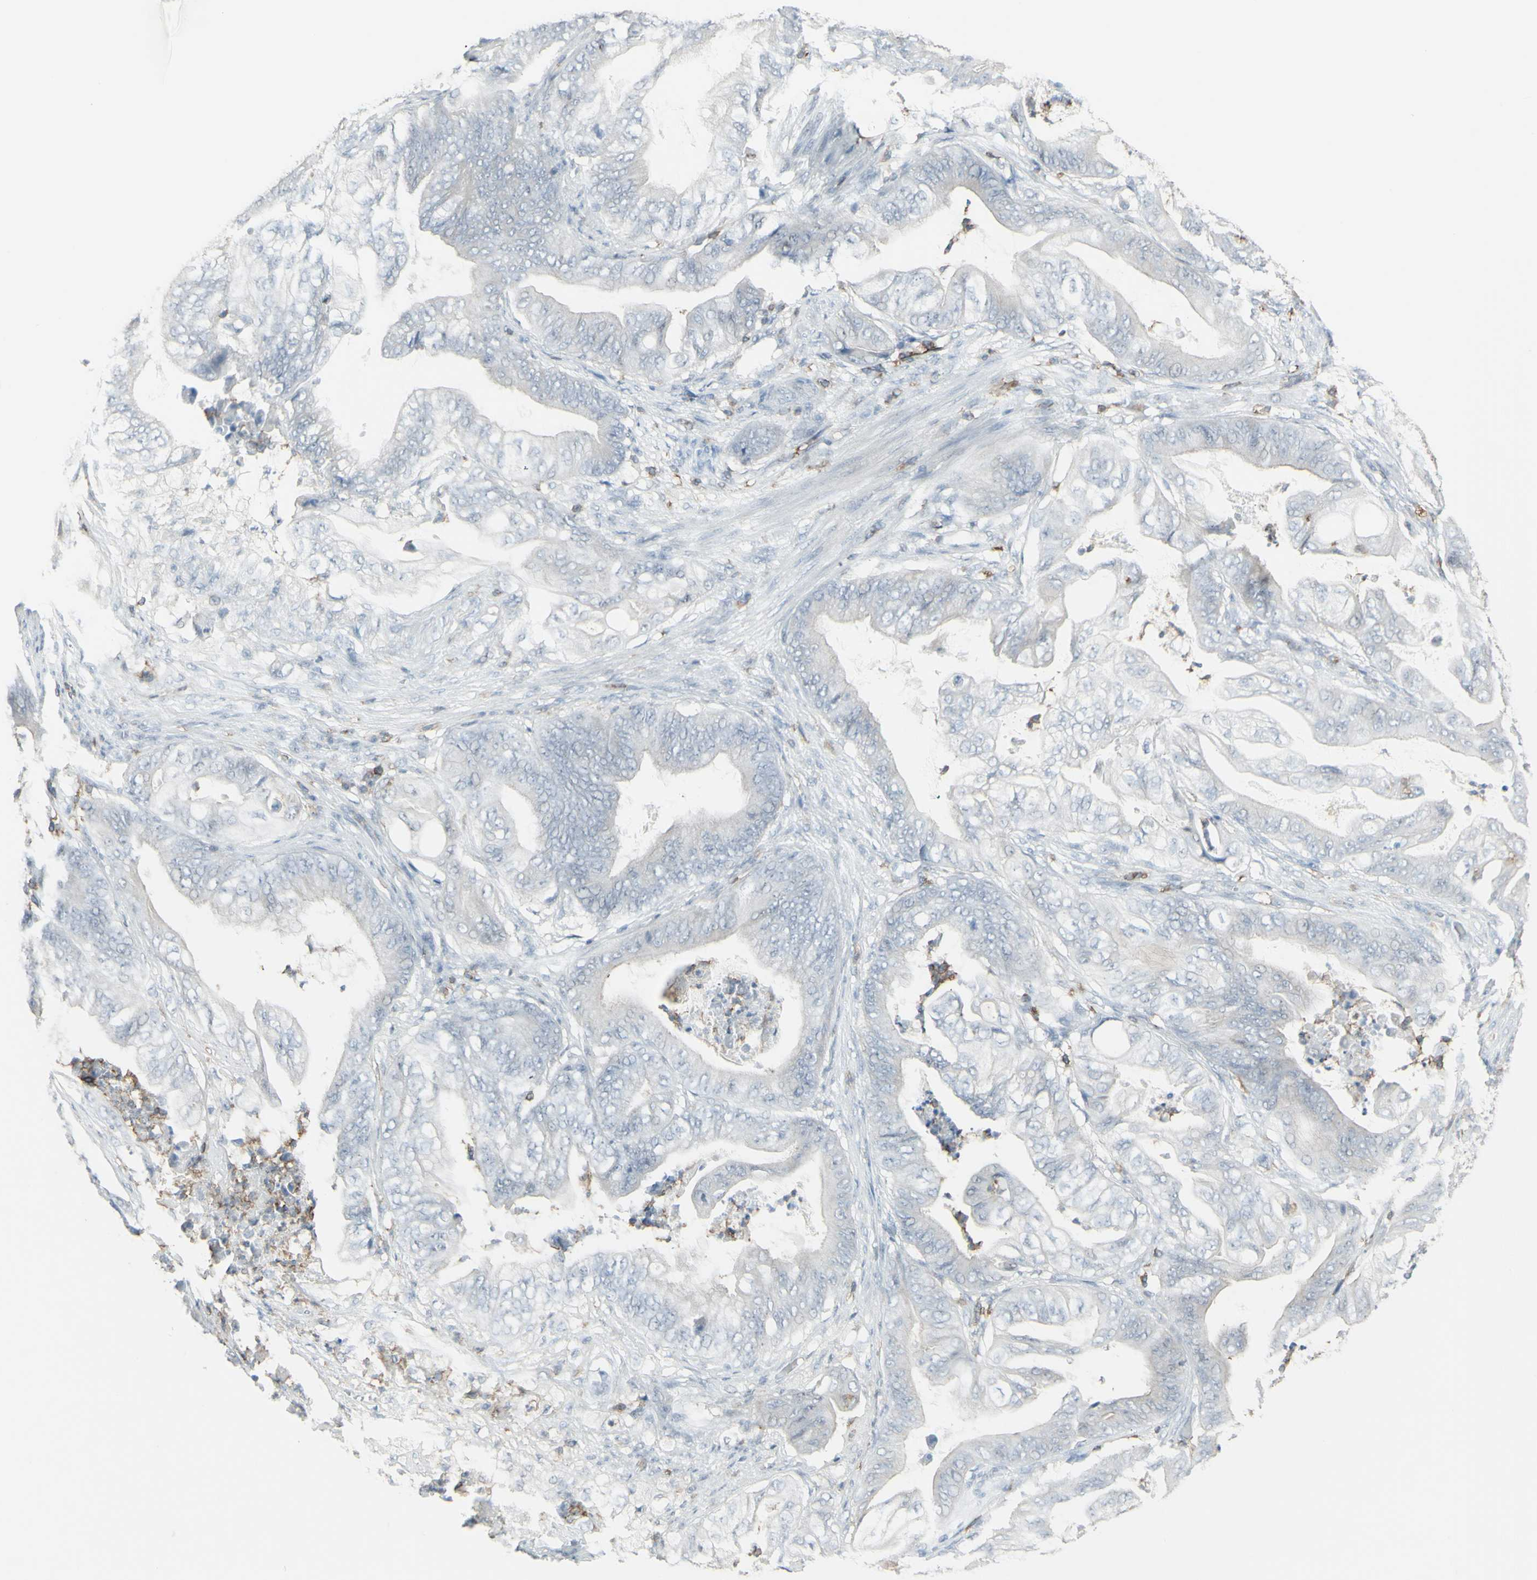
{"staining": {"intensity": "negative", "quantity": "none", "location": "none"}, "tissue": "stomach cancer", "cell_type": "Tumor cells", "image_type": "cancer", "snomed": [{"axis": "morphology", "description": "Adenocarcinoma, NOS"}, {"axis": "topography", "description": "Stomach"}], "caption": "DAB (3,3'-diaminobenzidine) immunohistochemical staining of stomach cancer (adenocarcinoma) demonstrates no significant expression in tumor cells.", "gene": "NRG1", "patient": {"sex": "female", "age": 73}}